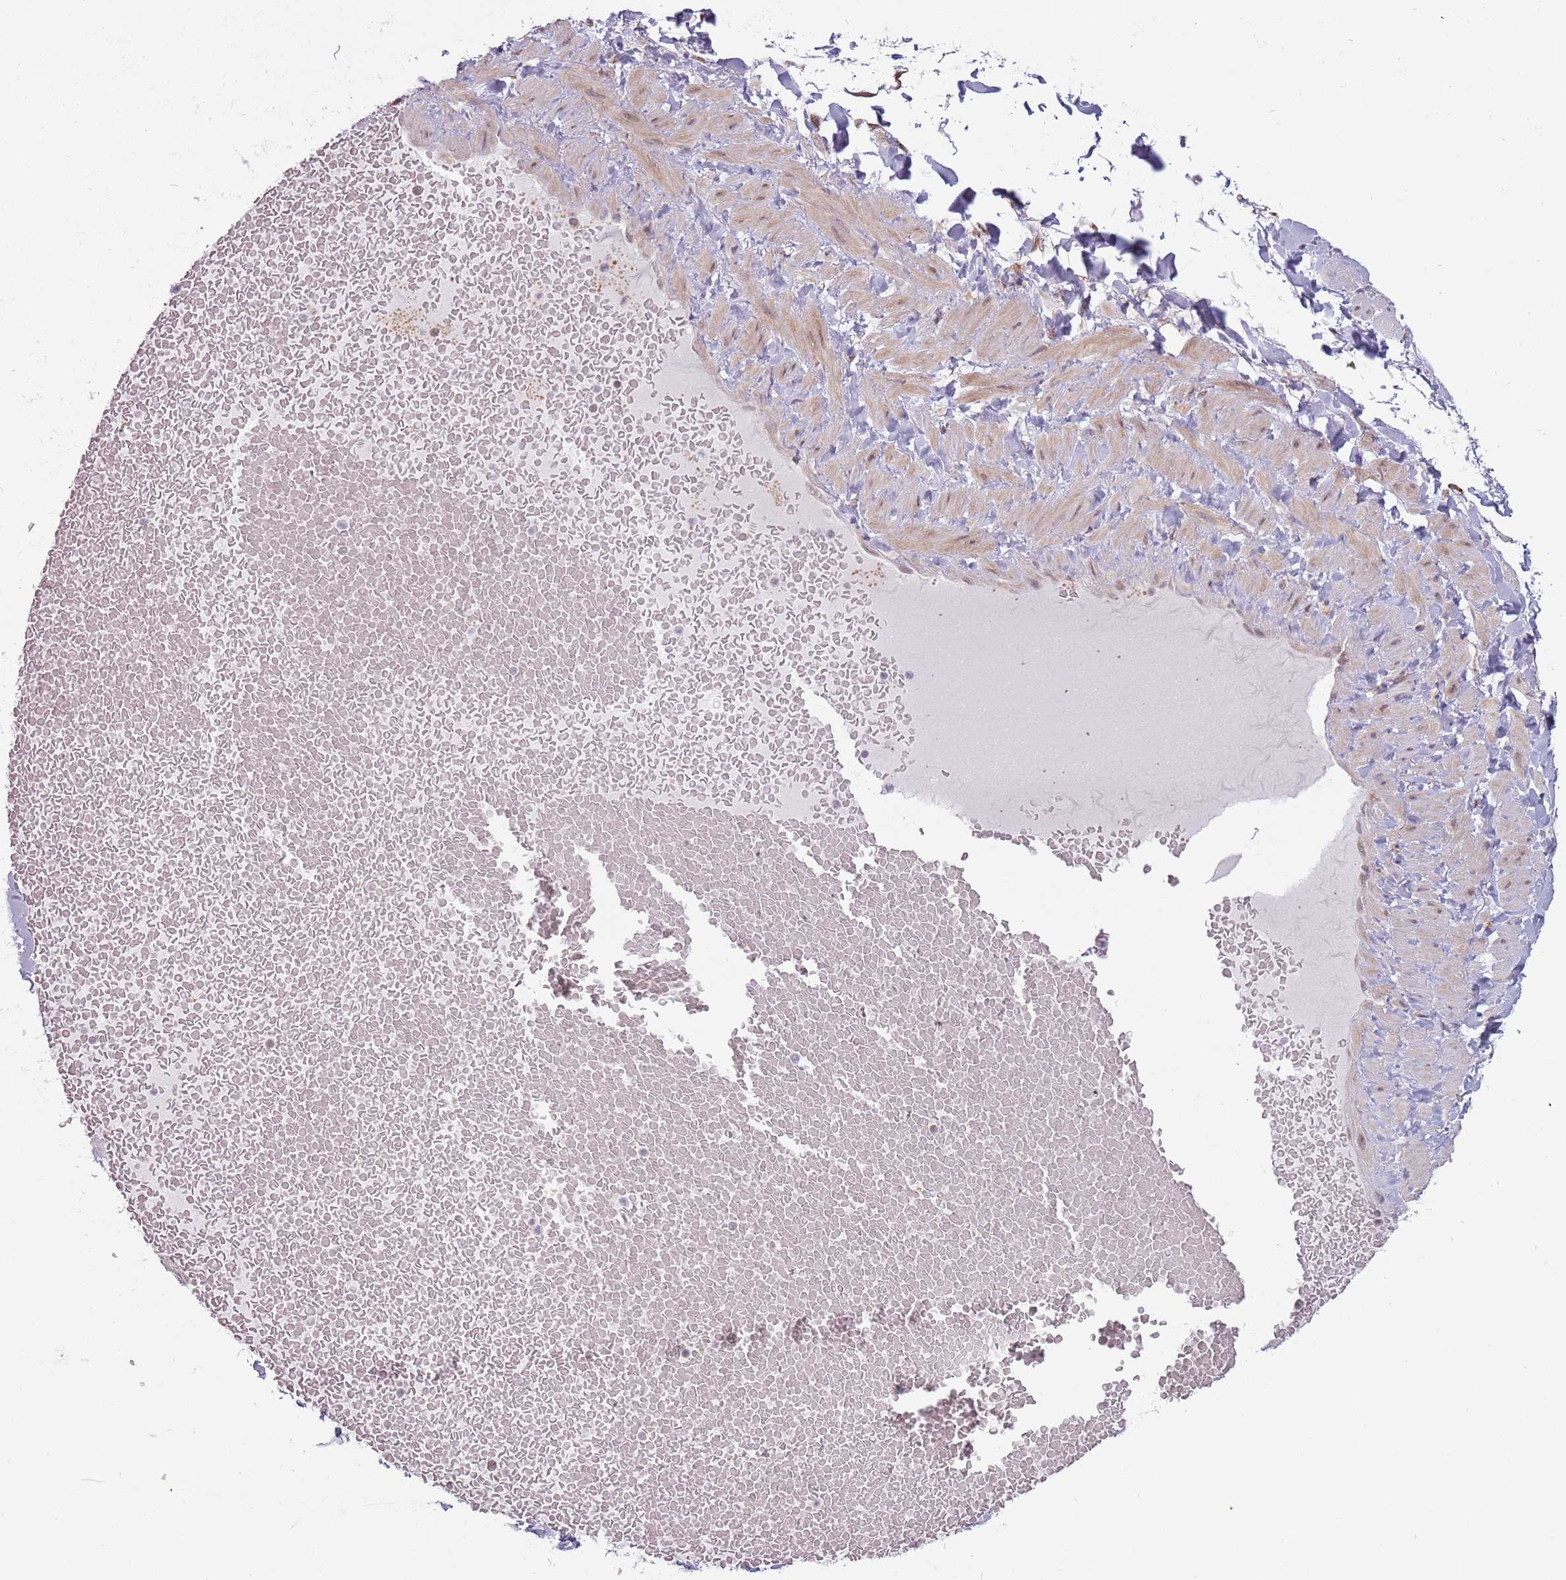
{"staining": {"intensity": "negative", "quantity": "none", "location": "none"}, "tissue": "adipose tissue", "cell_type": "Adipocytes", "image_type": "normal", "snomed": [{"axis": "morphology", "description": "Normal tissue, NOS"}, {"axis": "topography", "description": "Soft tissue"}, {"axis": "topography", "description": "Vascular tissue"}], "caption": "IHC photomicrograph of normal human adipose tissue stained for a protein (brown), which demonstrates no expression in adipocytes.", "gene": "BARD1", "patient": {"sex": "male", "age": 54}}